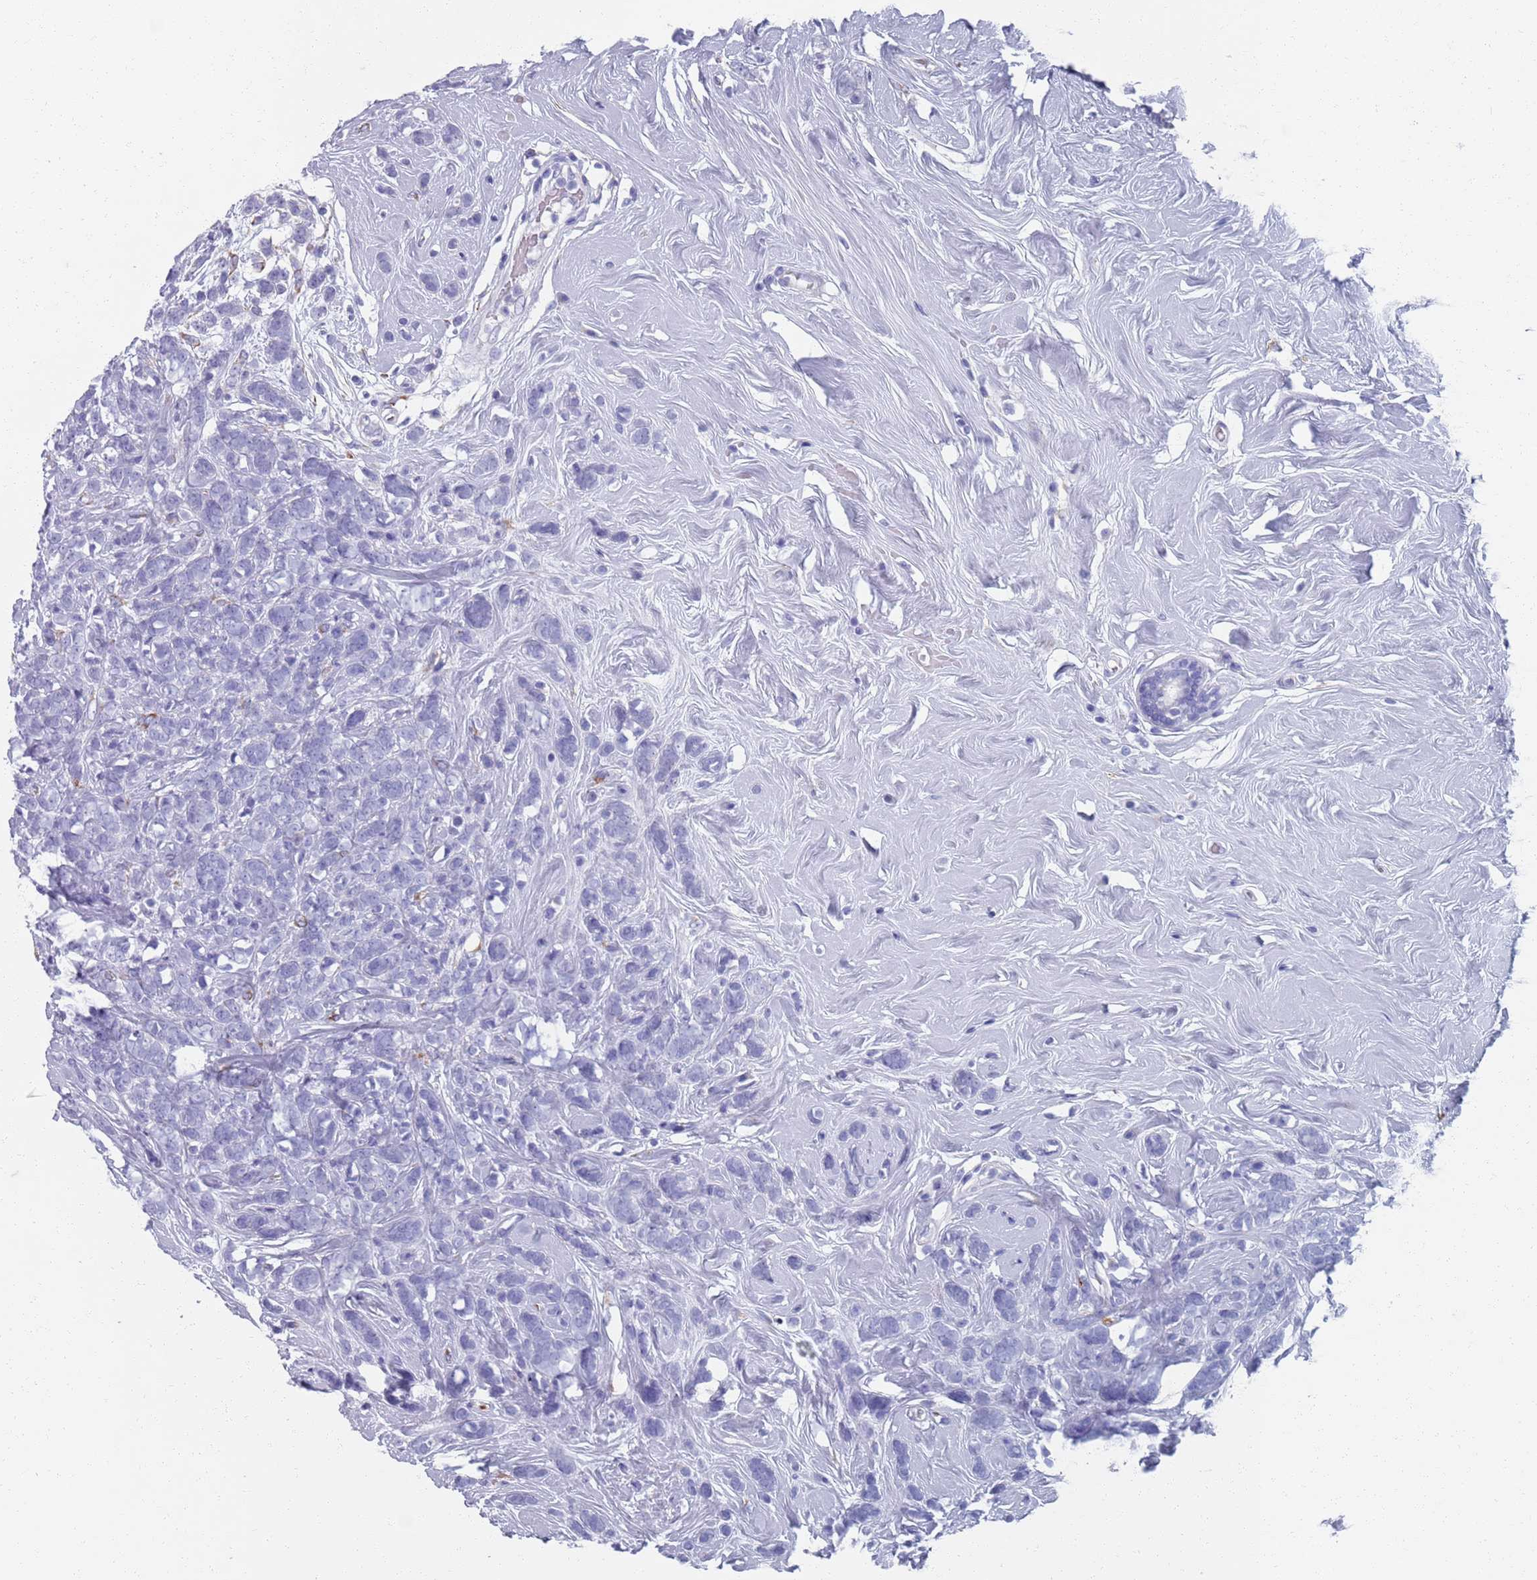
{"staining": {"intensity": "negative", "quantity": "none", "location": "none"}, "tissue": "breast cancer", "cell_type": "Tumor cells", "image_type": "cancer", "snomed": [{"axis": "morphology", "description": "Lobular carcinoma"}, {"axis": "topography", "description": "Breast"}], "caption": "The immunohistochemistry micrograph has no significant staining in tumor cells of lobular carcinoma (breast) tissue.", "gene": "PLOD1", "patient": {"sex": "female", "age": 58}}